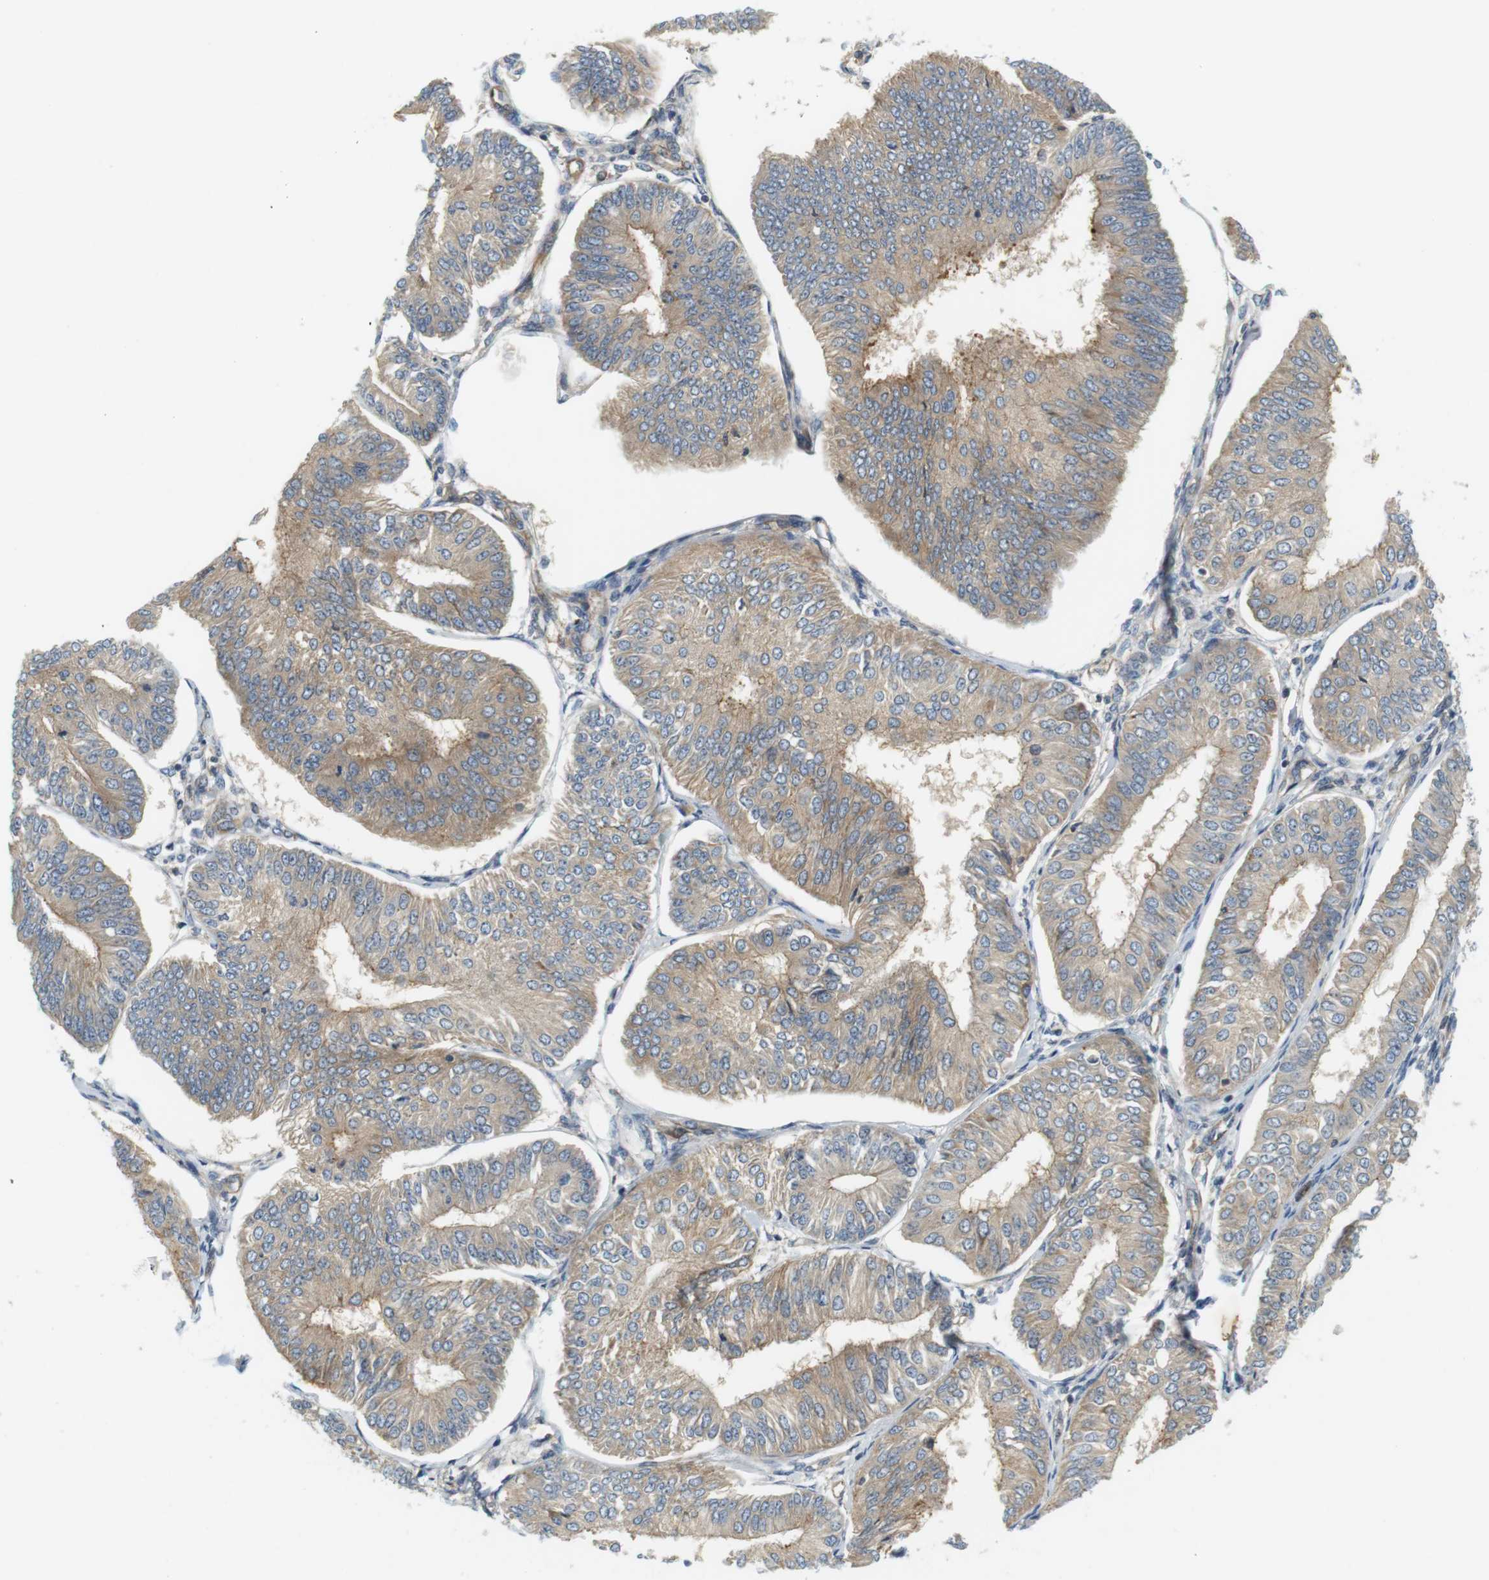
{"staining": {"intensity": "weak", "quantity": ">75%", "location": "cytoplasmic/membranous"}, "tissue": "endometrial cancer", "cell_type": "Tumor cells", "image_type": "cancer", "snomed": [{"axis": "morphology", "description": "Adenocarcinoma, NOS"}, {"axis": "topography", "description": "Endometrium"}], "caption": "The micrograph reveals staining of adenocarcinoma (endometrial), revealing weak cytoplasmic/membranous protein expression (brown color) within tumor cells. (IHC, brightfield microscopy, high magnification).", "gene": "SH3GLB1", "patient": {"sex": "female", "age": 58}}